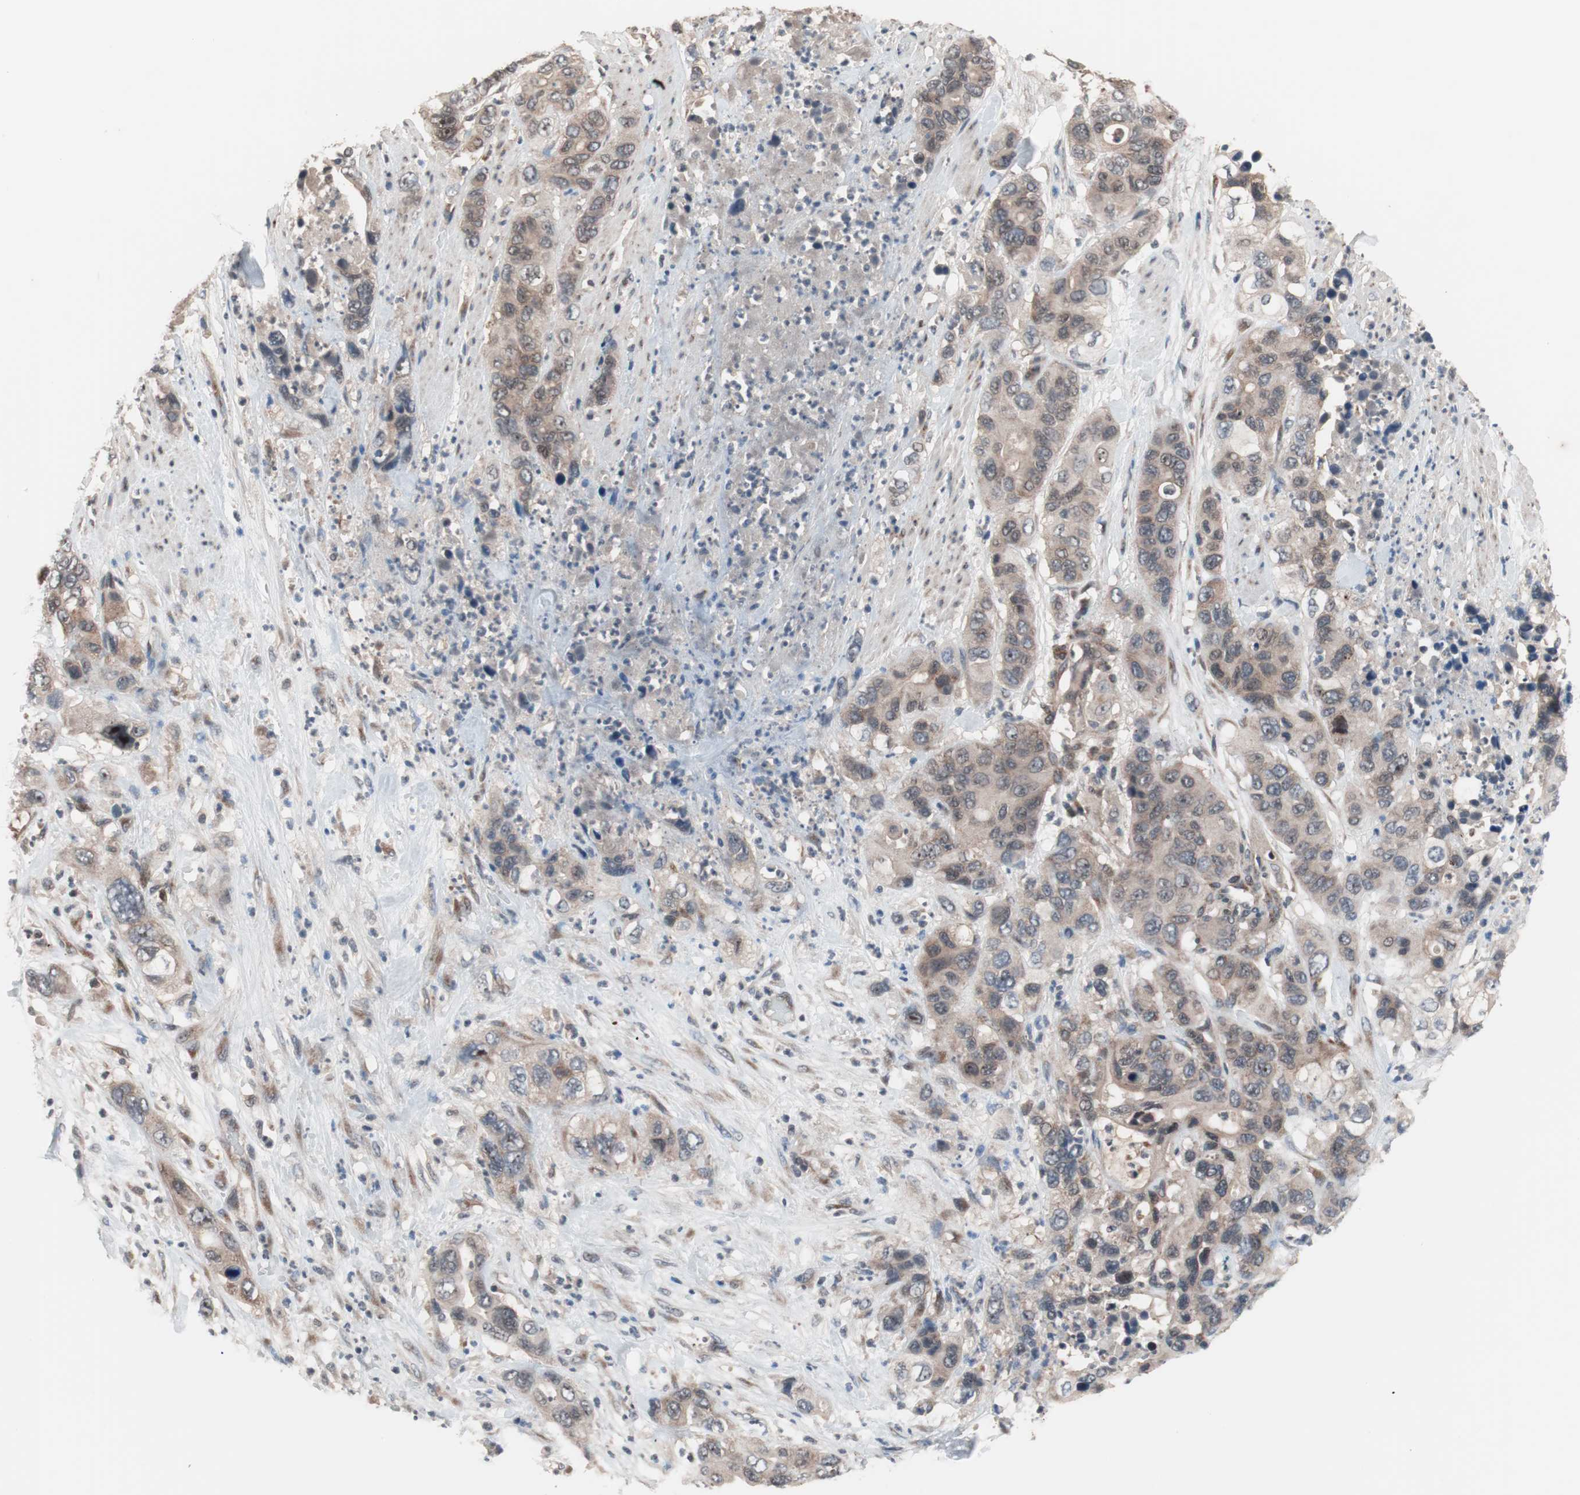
{"staining": {"intensity": "weak", "quantity": "<25%", "location": "cytoplasmic/membranous,nuclear"}, "tissue": "pancreatic cancer", "cell_type": "Tumor cells", "image_type": "cancer", "snomed": [{"axis": "morphology", "description": "Adenocarcinoma, NOS"}, {"axis": "topography", "description": "Pancreas"}], "caption": "This is an immunohistochemistry micrograph of pancreatic cancer (adenocarcinoma). There is no positivity in tumor cells.", "gene": "IRS1", "patient": {"sex": "female", "age": 71}}